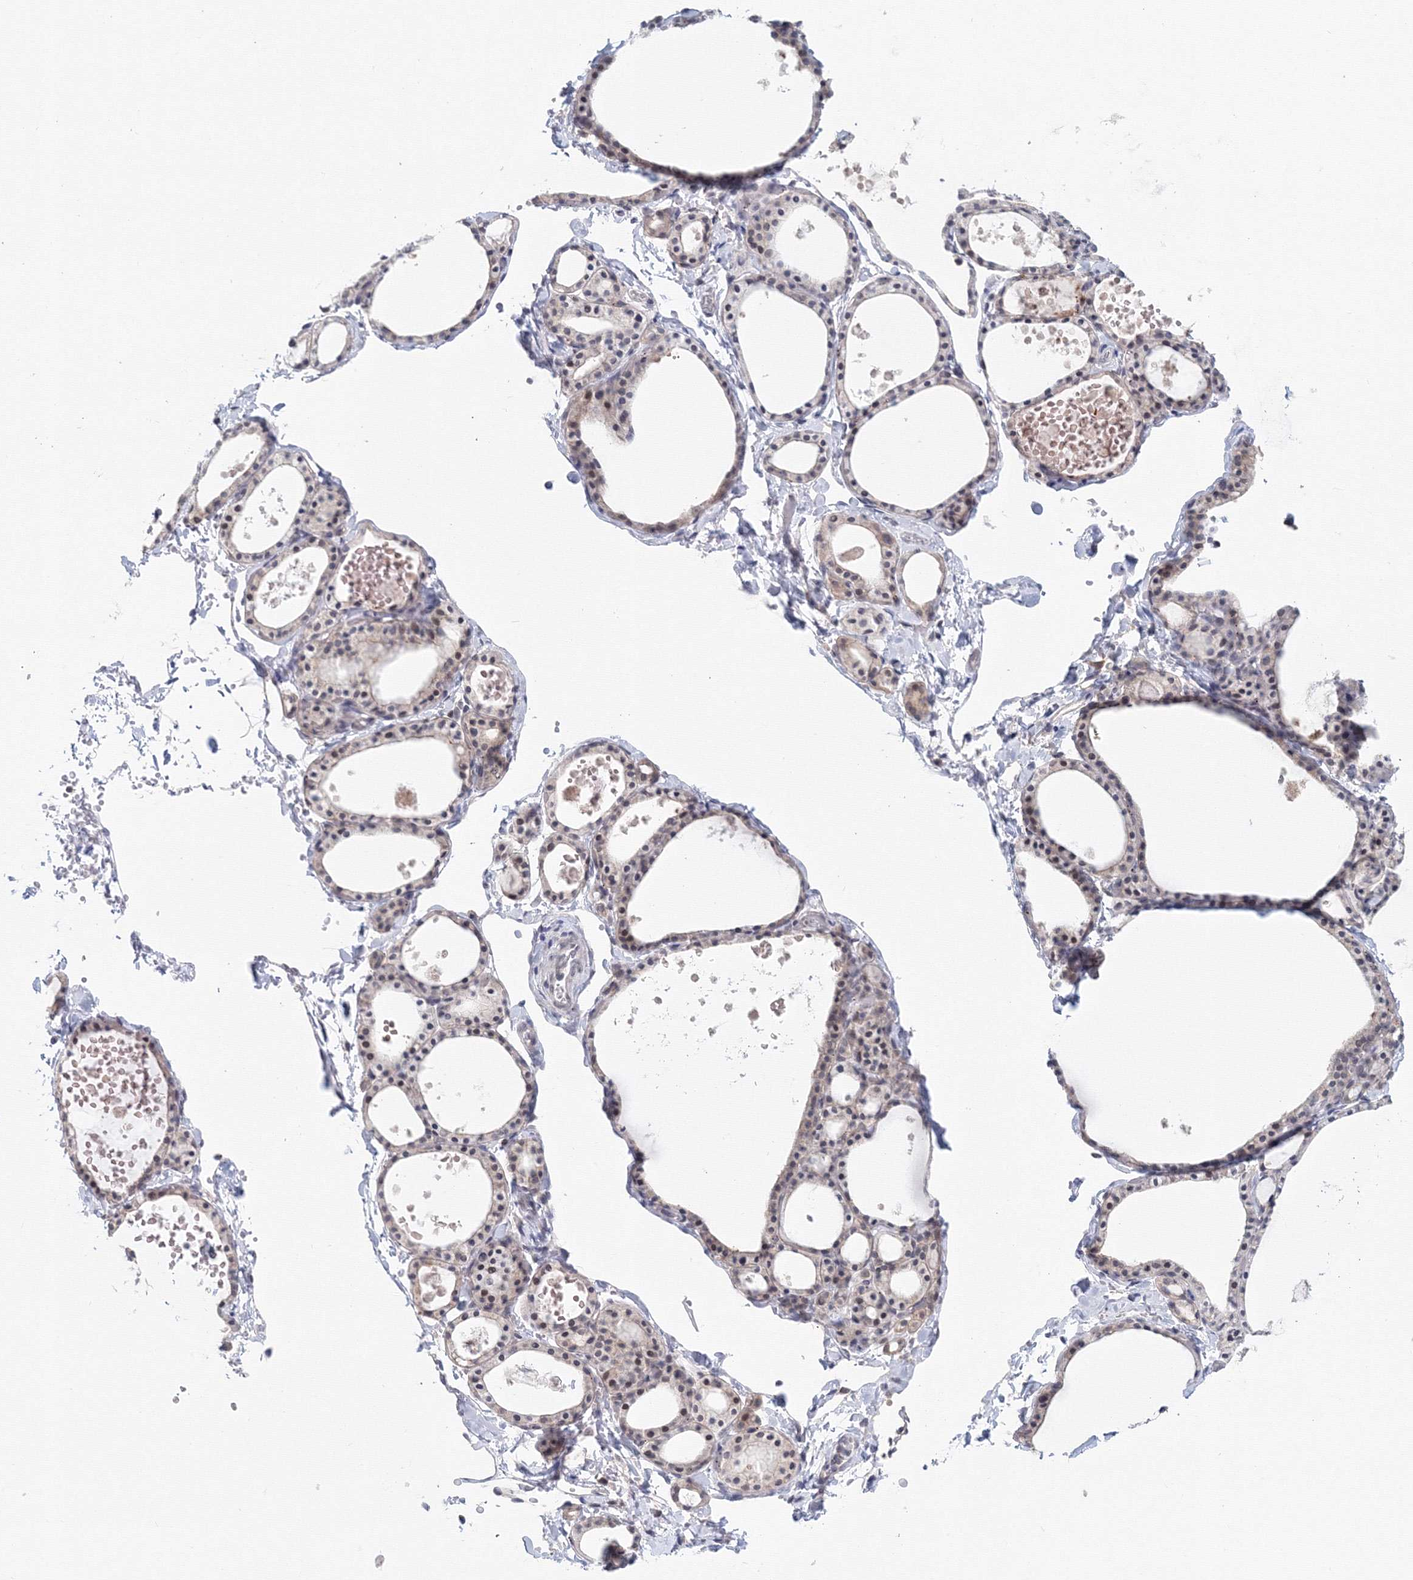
{"staining": {"intensity": "moderate", "quantity": "<25%", "location": "nuclear"}, "tissue": "thyroid gland", "cell_type": "Glandular cells", "image_type": "normal", "snomed": [{"axis": "morphology", "description": "Normal tissue, NOS"}, {"axis": "topography", "description": "Thyroid gland"}], "caption": "This image demonstrates IHC staining of benign human thyroid gland, with low moderate nuclear expression in about <25% of glandular cells.", "gene": "SLC7A7", "patient": {"sex": "male", "age": 56}}